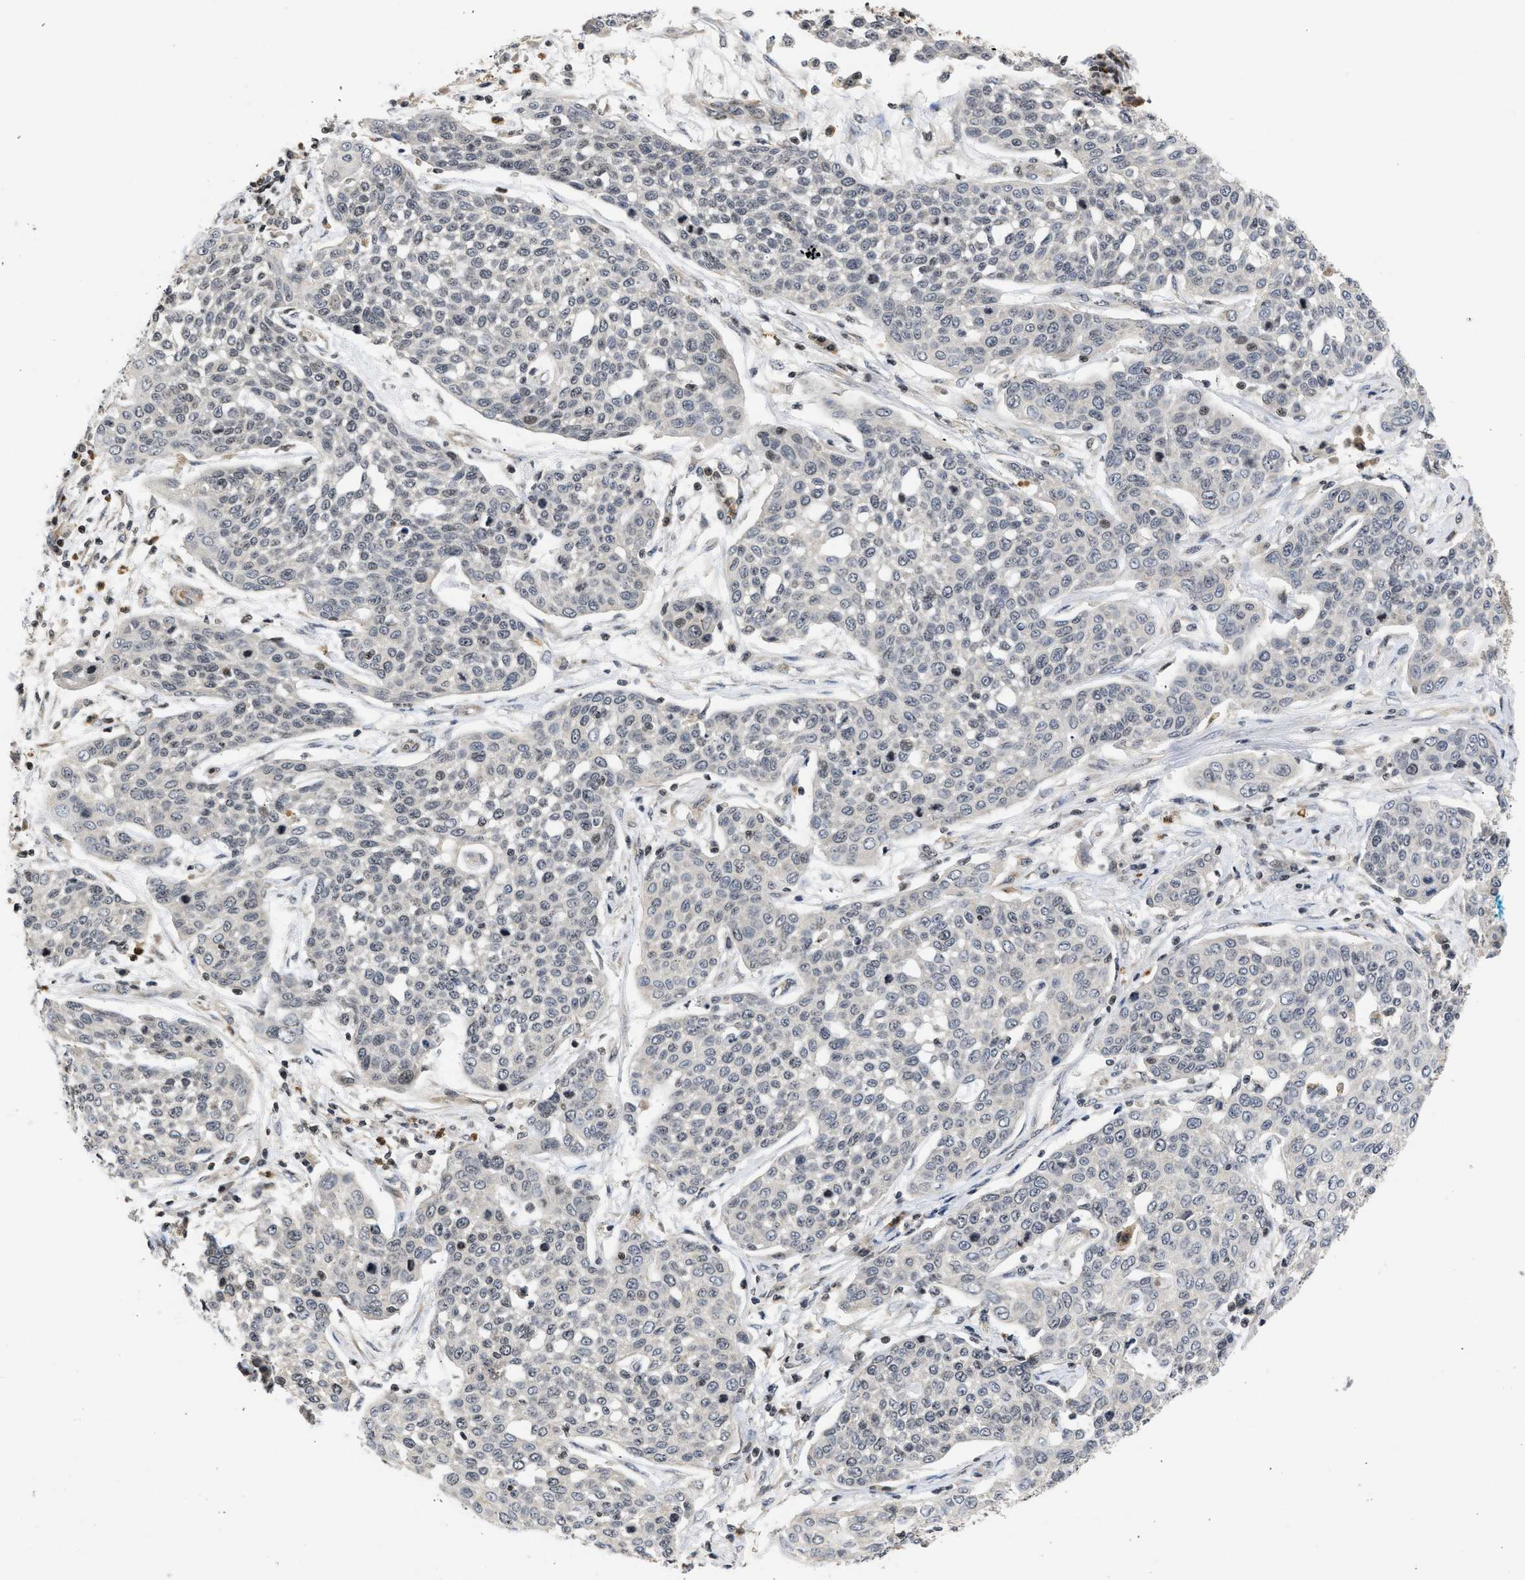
{"staining": {"intensity": "negative", "quantity": "none", "location": "none"}, "tissue": "cervical cancer", "cell_type": "Tumor cells", "image_type": "cancer", "snomed": [{"axis": "morphology", "description": "Squamous cell carcinoma, NOS"}, {"axis": "topography", "description": "Cervix"}], "caption": "Histopathology image shows no protein positivity in tumor cells of cervical cancer (squamous cell carcinoma) tissue.", "gene": "ENSG00000142539", "patient": {"sex": "female", "age": 34}}